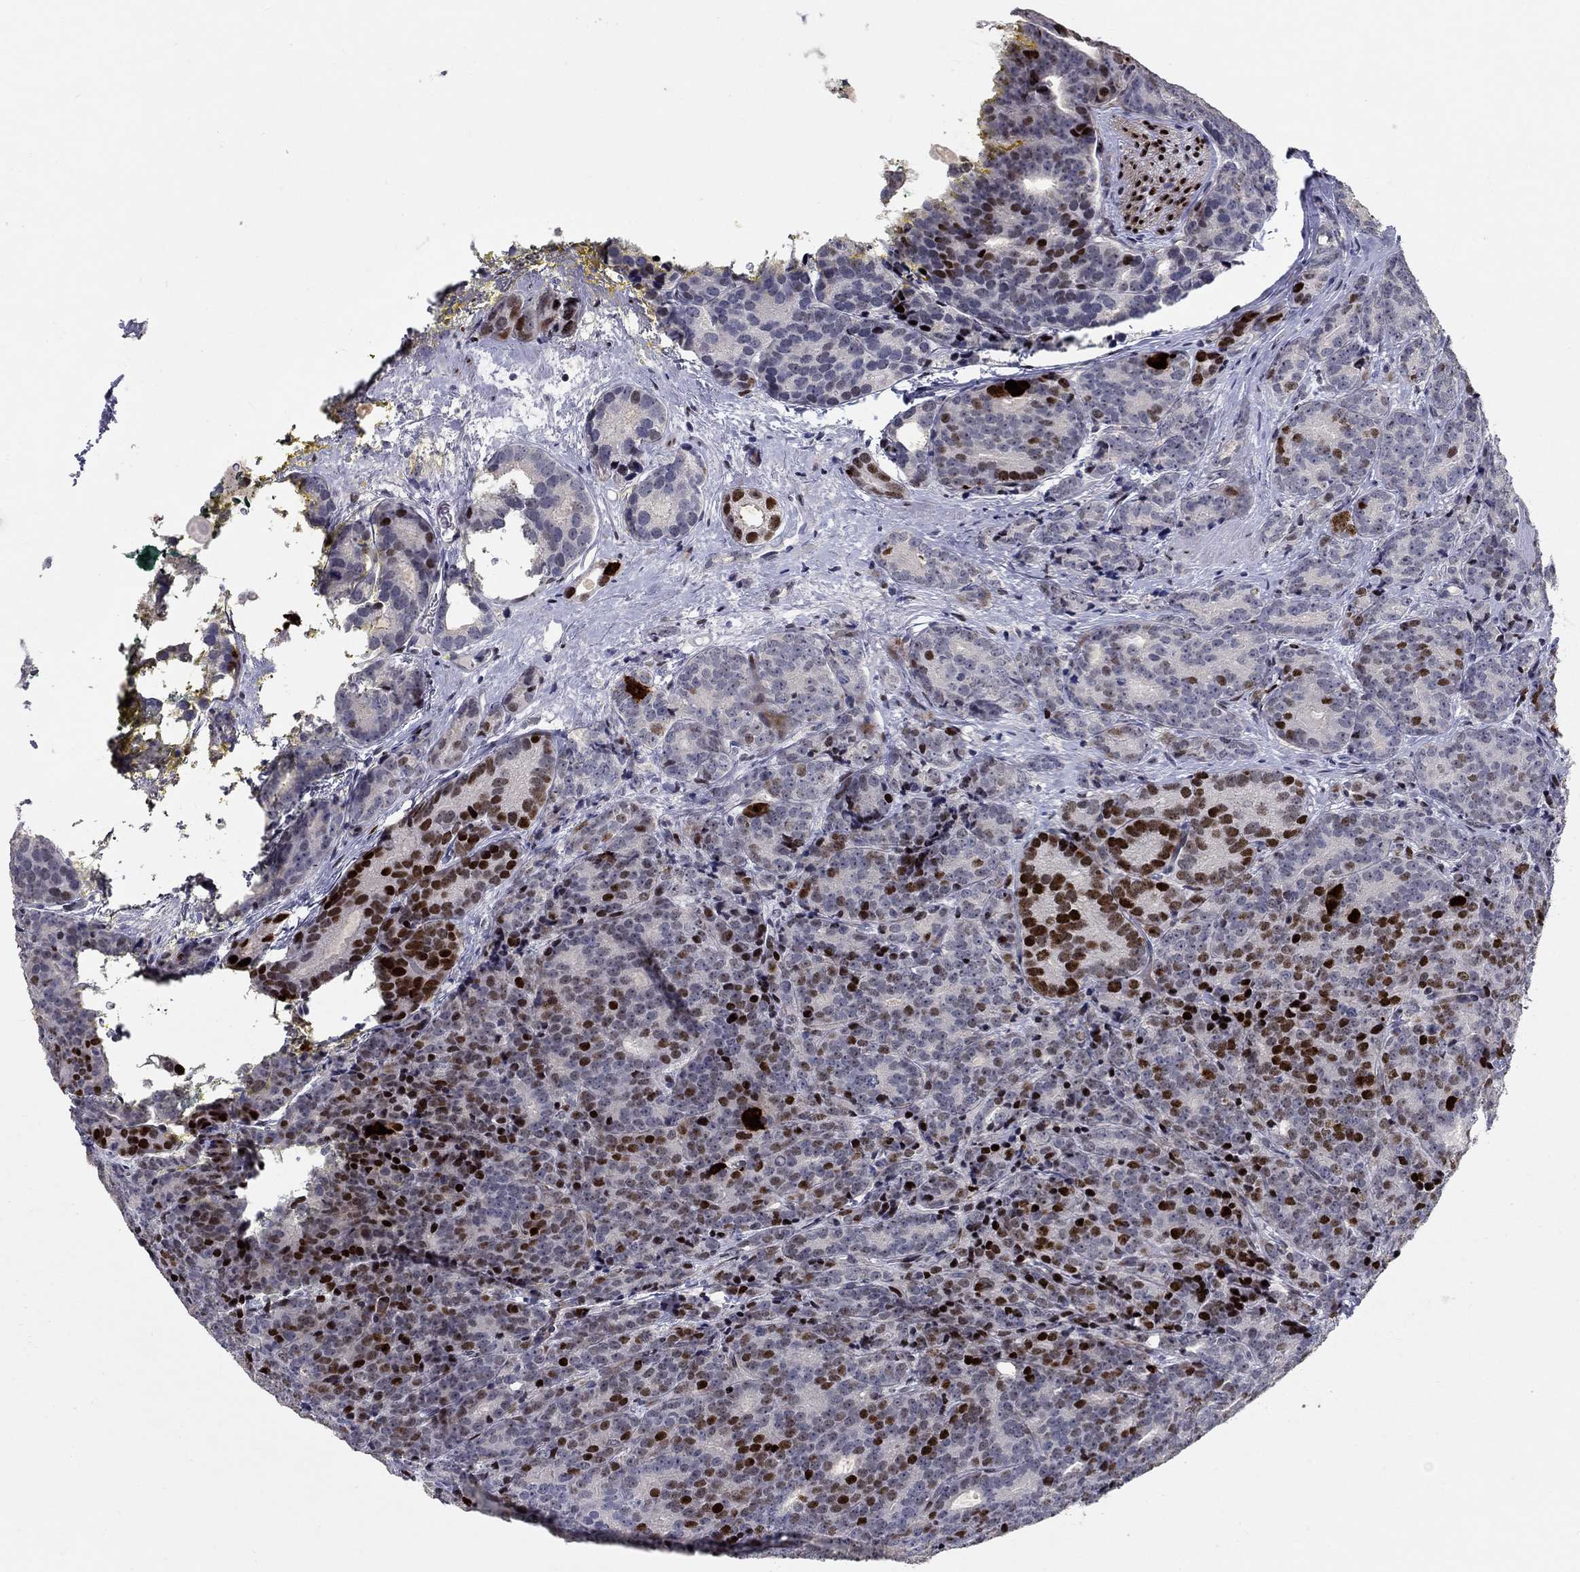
{"staining": {"intensity": "strong", "quantity": "25%-75%", "location": "nuclear"}, "tissue": "prostate cancer", "cell_type": "Tumor cells", "image_type": "cancer", "snomed": [{"axis": "morphology", "description": "Adenocarcinoma, NOS"}, {"axis": "topography", "description": "Prostate"}], "caption": "There is high levels of strong nuclear positivity in tumor cells of prostate cancer (adenocarcinoma), as demonstrated by immunohistochemical staining (brown color).", "gene": "RAPGEF5", "patient": {"sex": "male", "age": 71}}